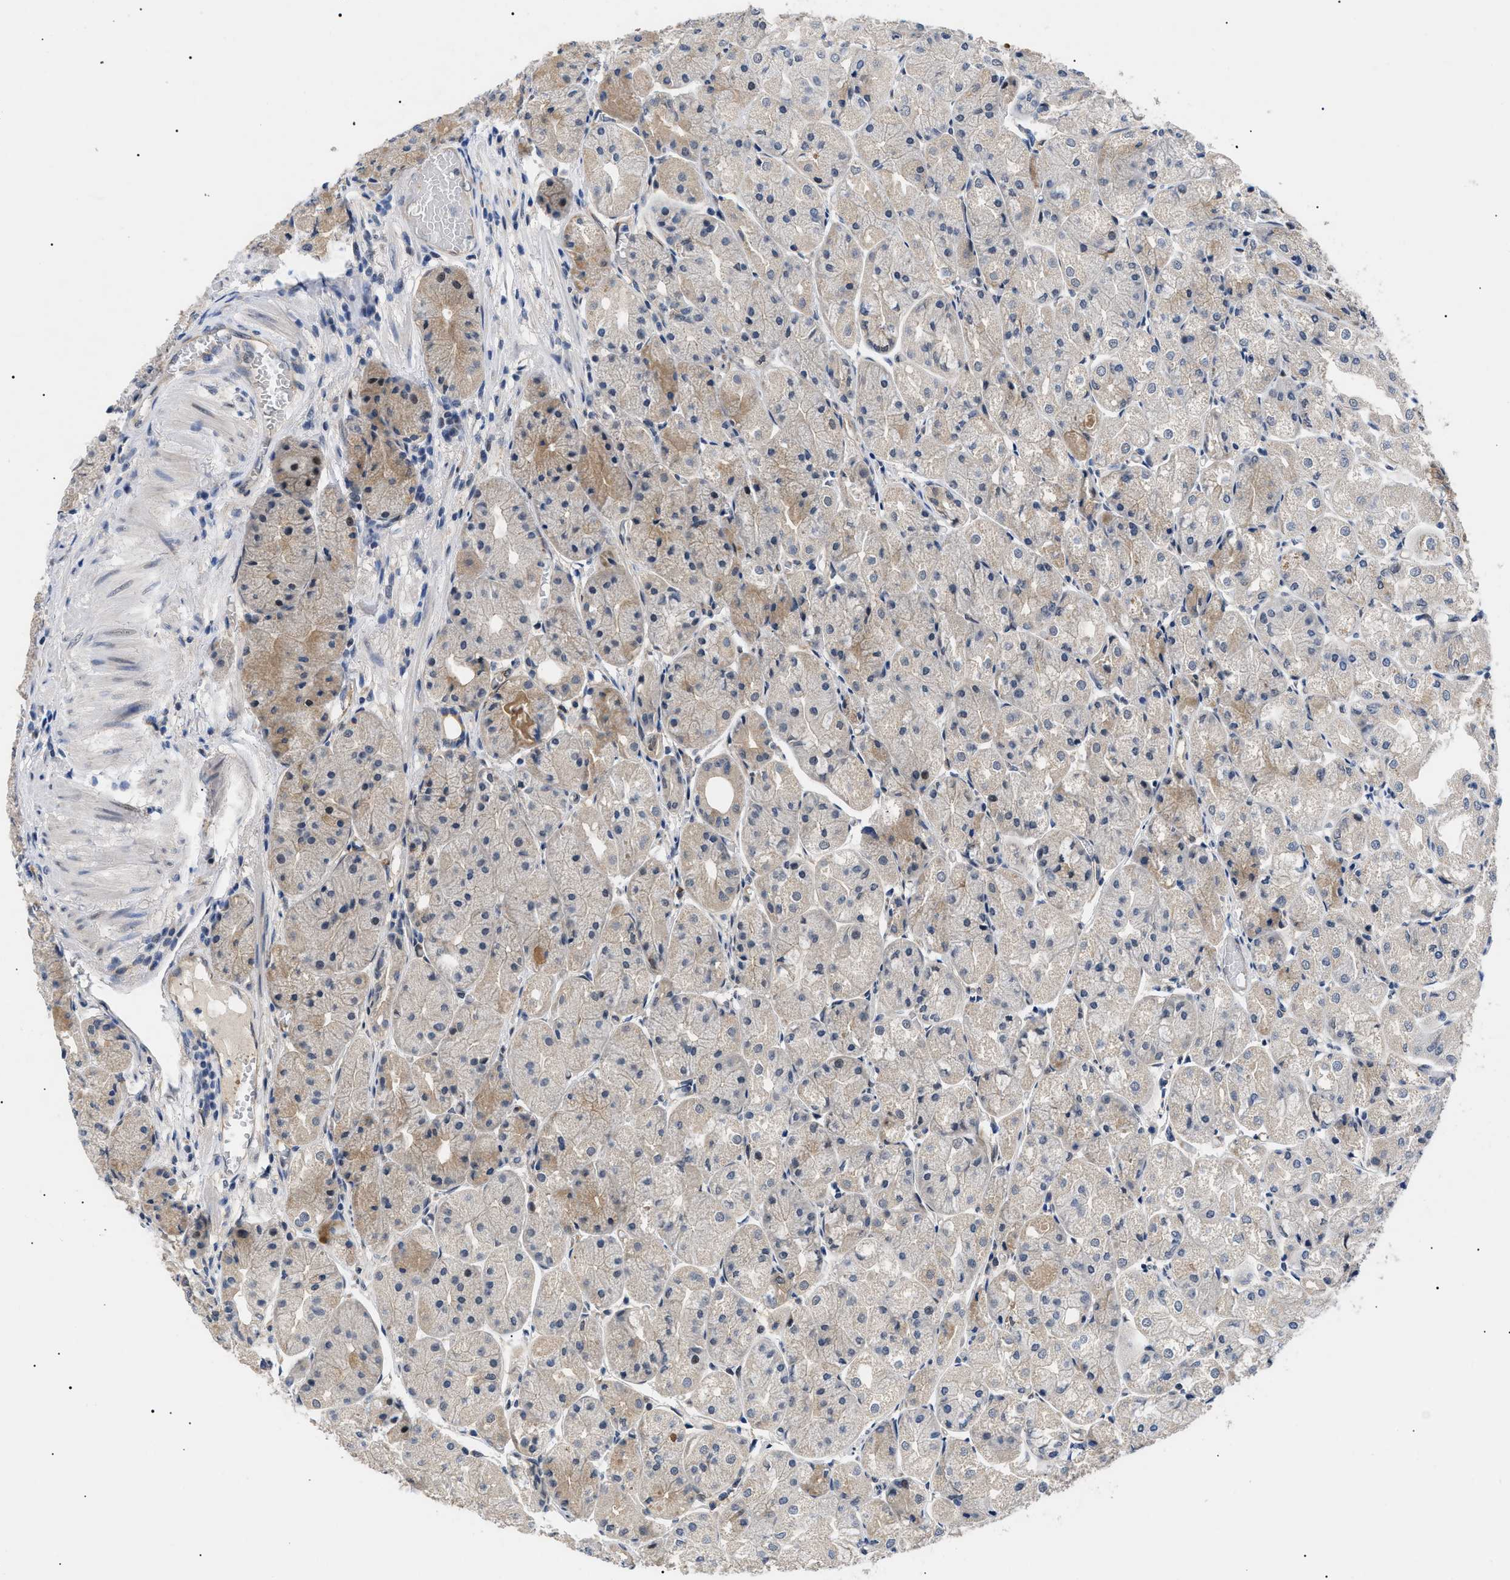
{"staining": {"intensity": "moderate", "quantity": "25%-75%", "location": "cytoplasmic/membranous,nuclear"}, "tissue": "stomach", "cell_type": "Glandular cells", "image_type": "normal", "snomed": [{"axis": "morphology", "description": "Normal tissue, NOS"}, {"axis": "topography", "description": "Stomach, upper"}], "caption": "Stomach stained with DAB immunohistochemistry demonstrates medium levels of moderate cytoplasmic/membranous,nuclear staining in about 25%-75% of glandular cells.", "gene": "GARRE1", "patient": {"sex": "male", "age": 72}}